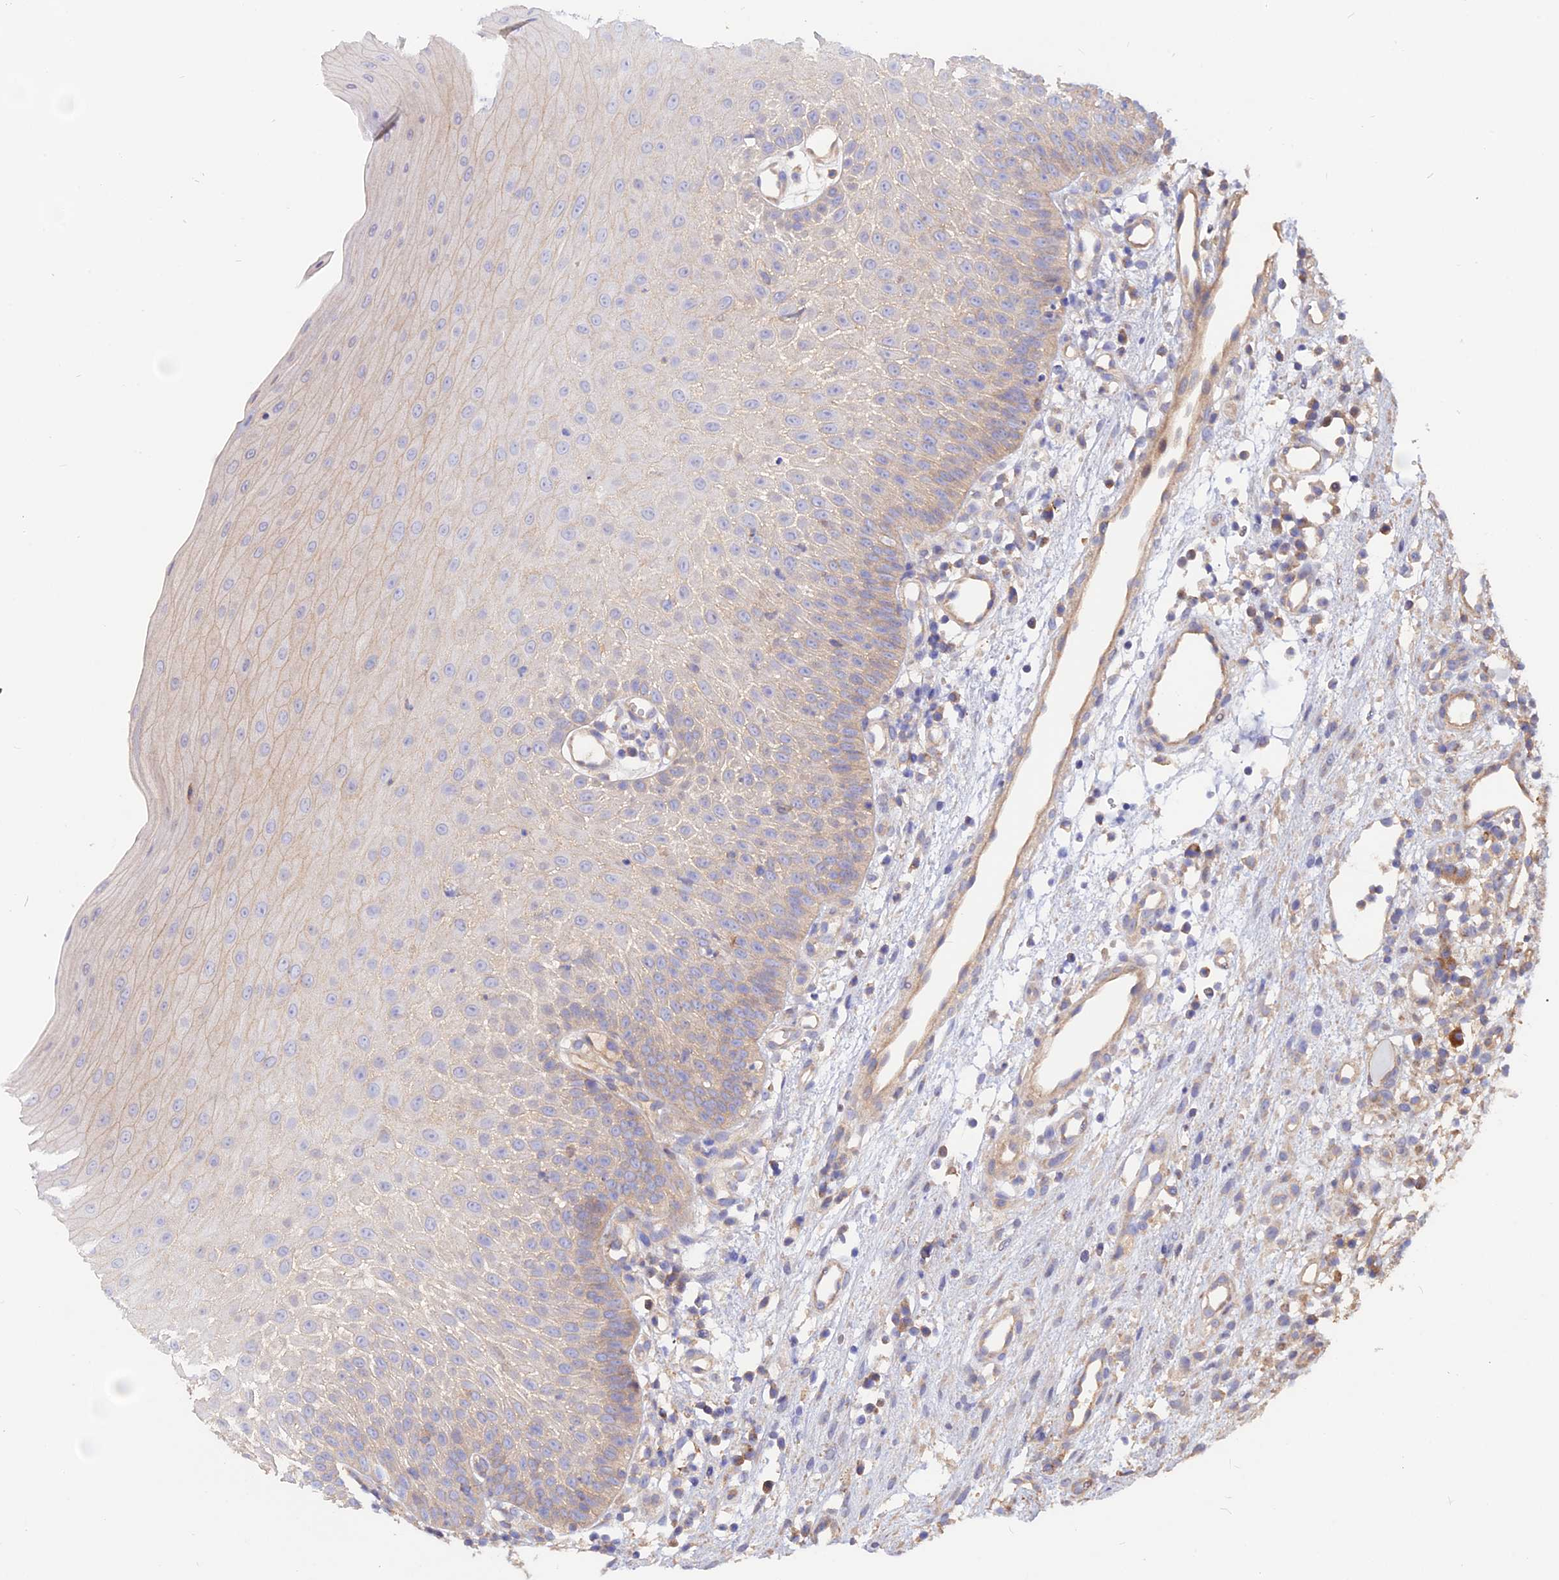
{"staining": {"intensity": "weak", "quantity": "25%-75%", "location": "cytoplasmic/membranous"}, "tissue": "oral mucosa", "cell_type": "Squamous epithelial cells", "image_type": "normal", "snomed": [{"axis": "morphology", "description": "Normal tissue, NOS"}, {"axis": "topography", "description": "Oral tissue"}], "caption": "A histopathology image showing weak cytoplasmic/membranous staining in about 25%-75% of squamous epithelial cells in unremarkable oral mucosa, as visualized by brown immunohistochemical staining.", "gene": "HYCC1", "patient": {"sex": "female", "age": 13}}